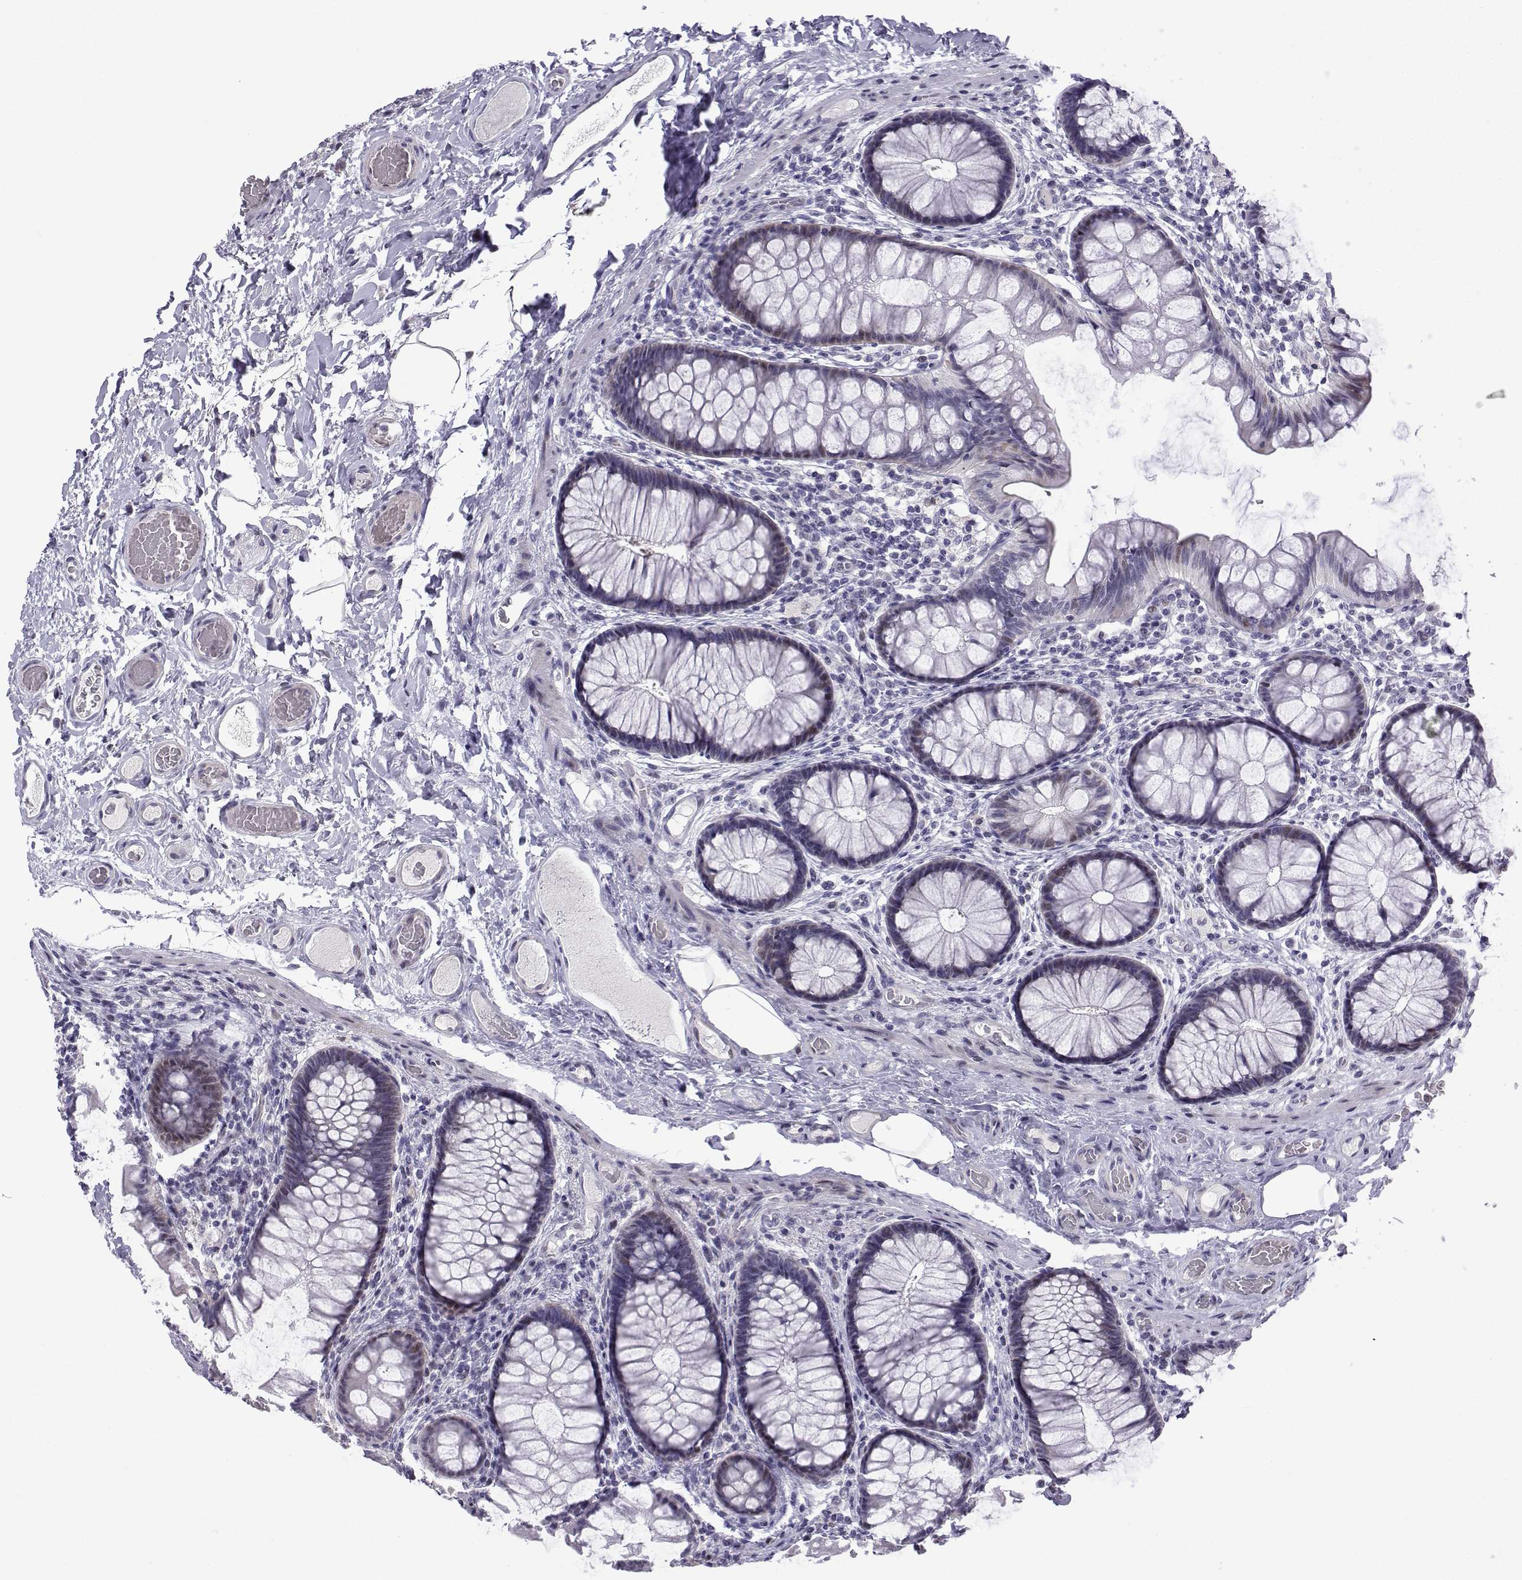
{"staining": {"intensity": "negative", "quantity": "none", "location": "none"}, "tissue": "colon", "cell_type": "Endothelial cells", "image_type": "normal", "snomed": [{"axis": "morphology", "description": "Normal tissue, NOS"}, {"axis": "topography", "description": "Colon"}], "caption": "This photomicrograph is of benign colon stained with immunohistochemistry (IHC) to label a protein in brown with the nuclei are counter-stained blue. There is no positivity in endothelial cells.", "gene": "CFAP70", "patient": {"sex": "female", "age": 65}}